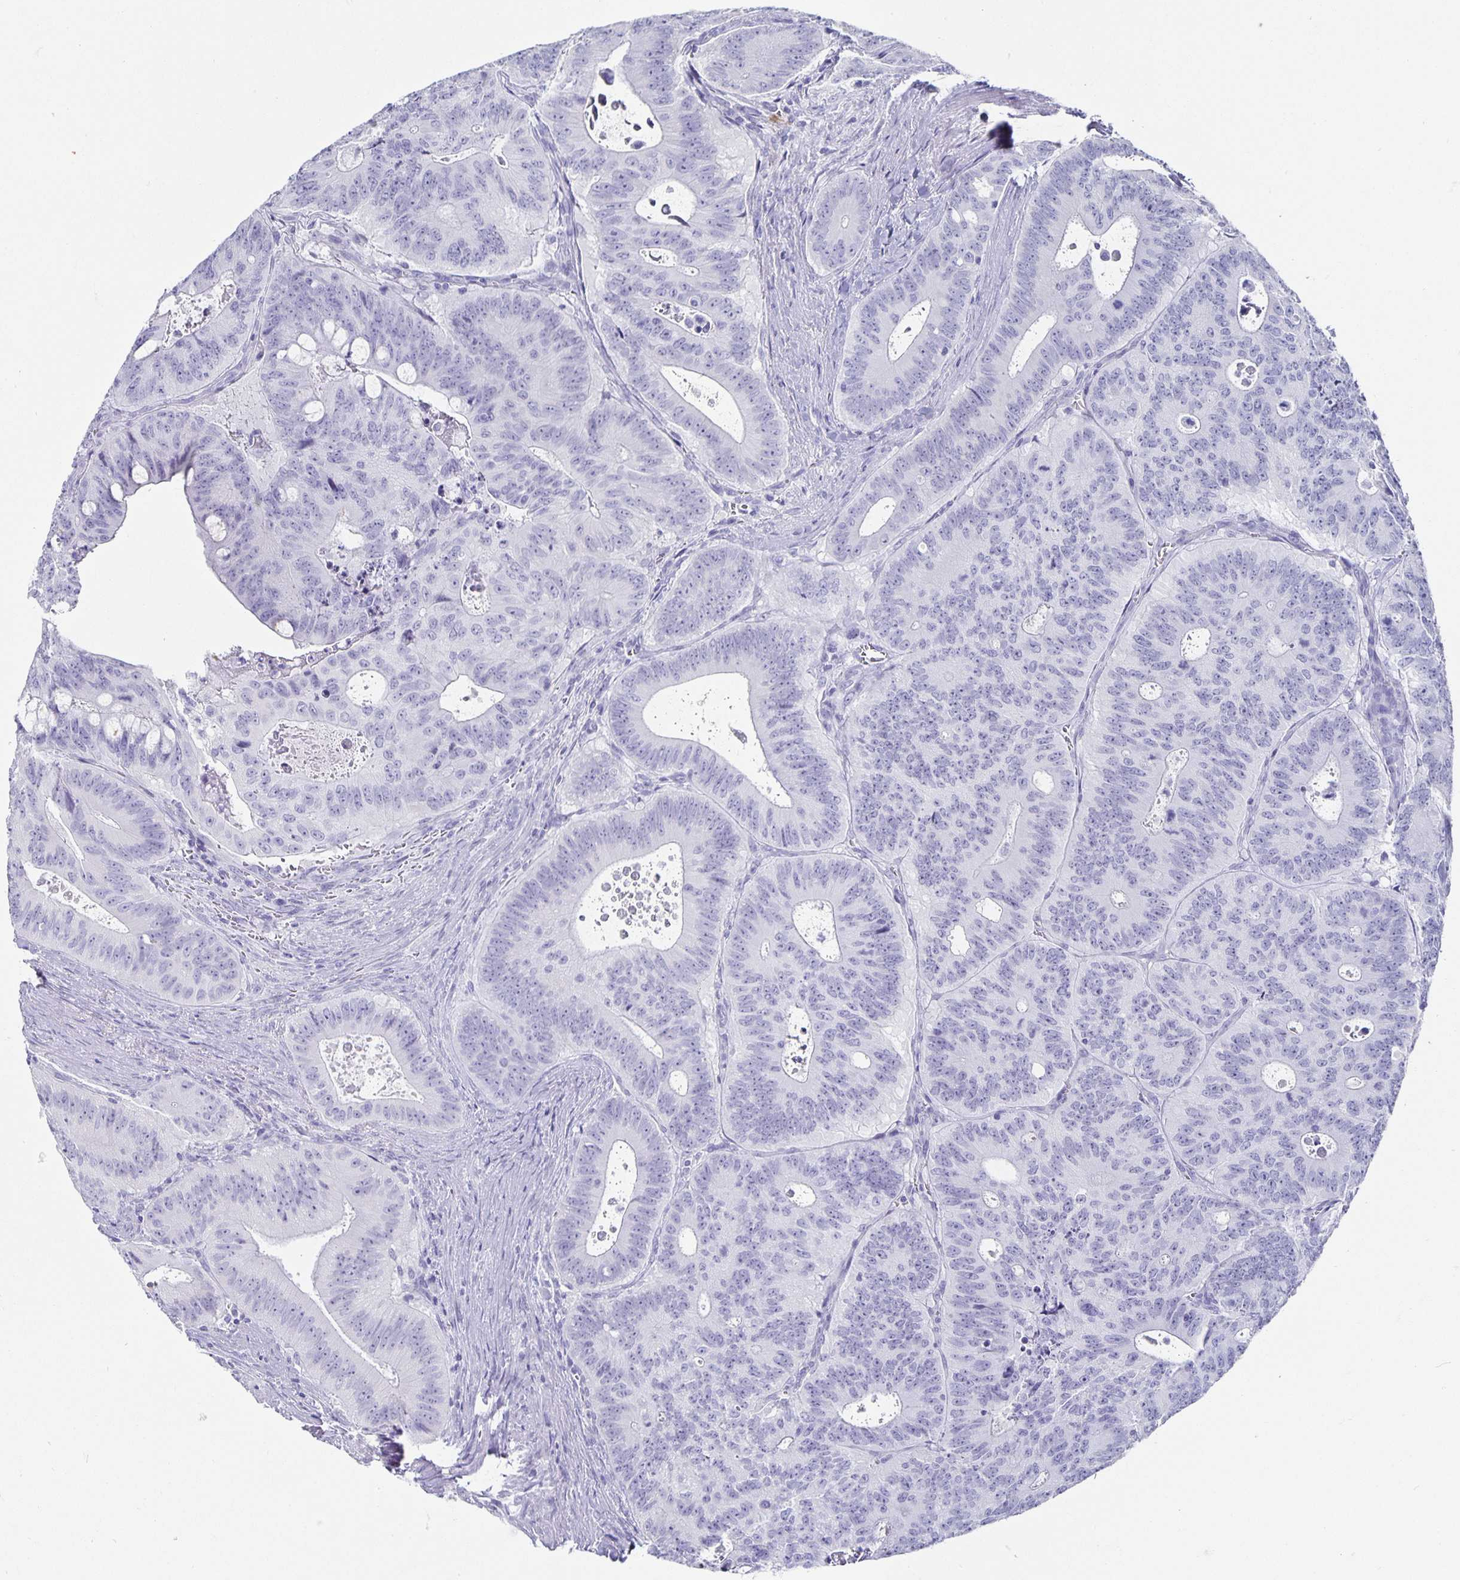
{"staining": {"intensity": "negative", "quantity": "none", "location": "none"}, "tissue": "colorectal cancer", "cell_type": "Tumor cells", "image_type": "cancer", "snomed": [{"axis": "morphology", "description": "Adenocarcinoma, NOS"}, {"axis": "topography", "description": "Colon"}], "caption": "Protein analysis of colorectal adenocarcinoma displays no significant staining in tumor cells.", "gene": "CHGA", "patient": {"sex": "male", "age": 62}}